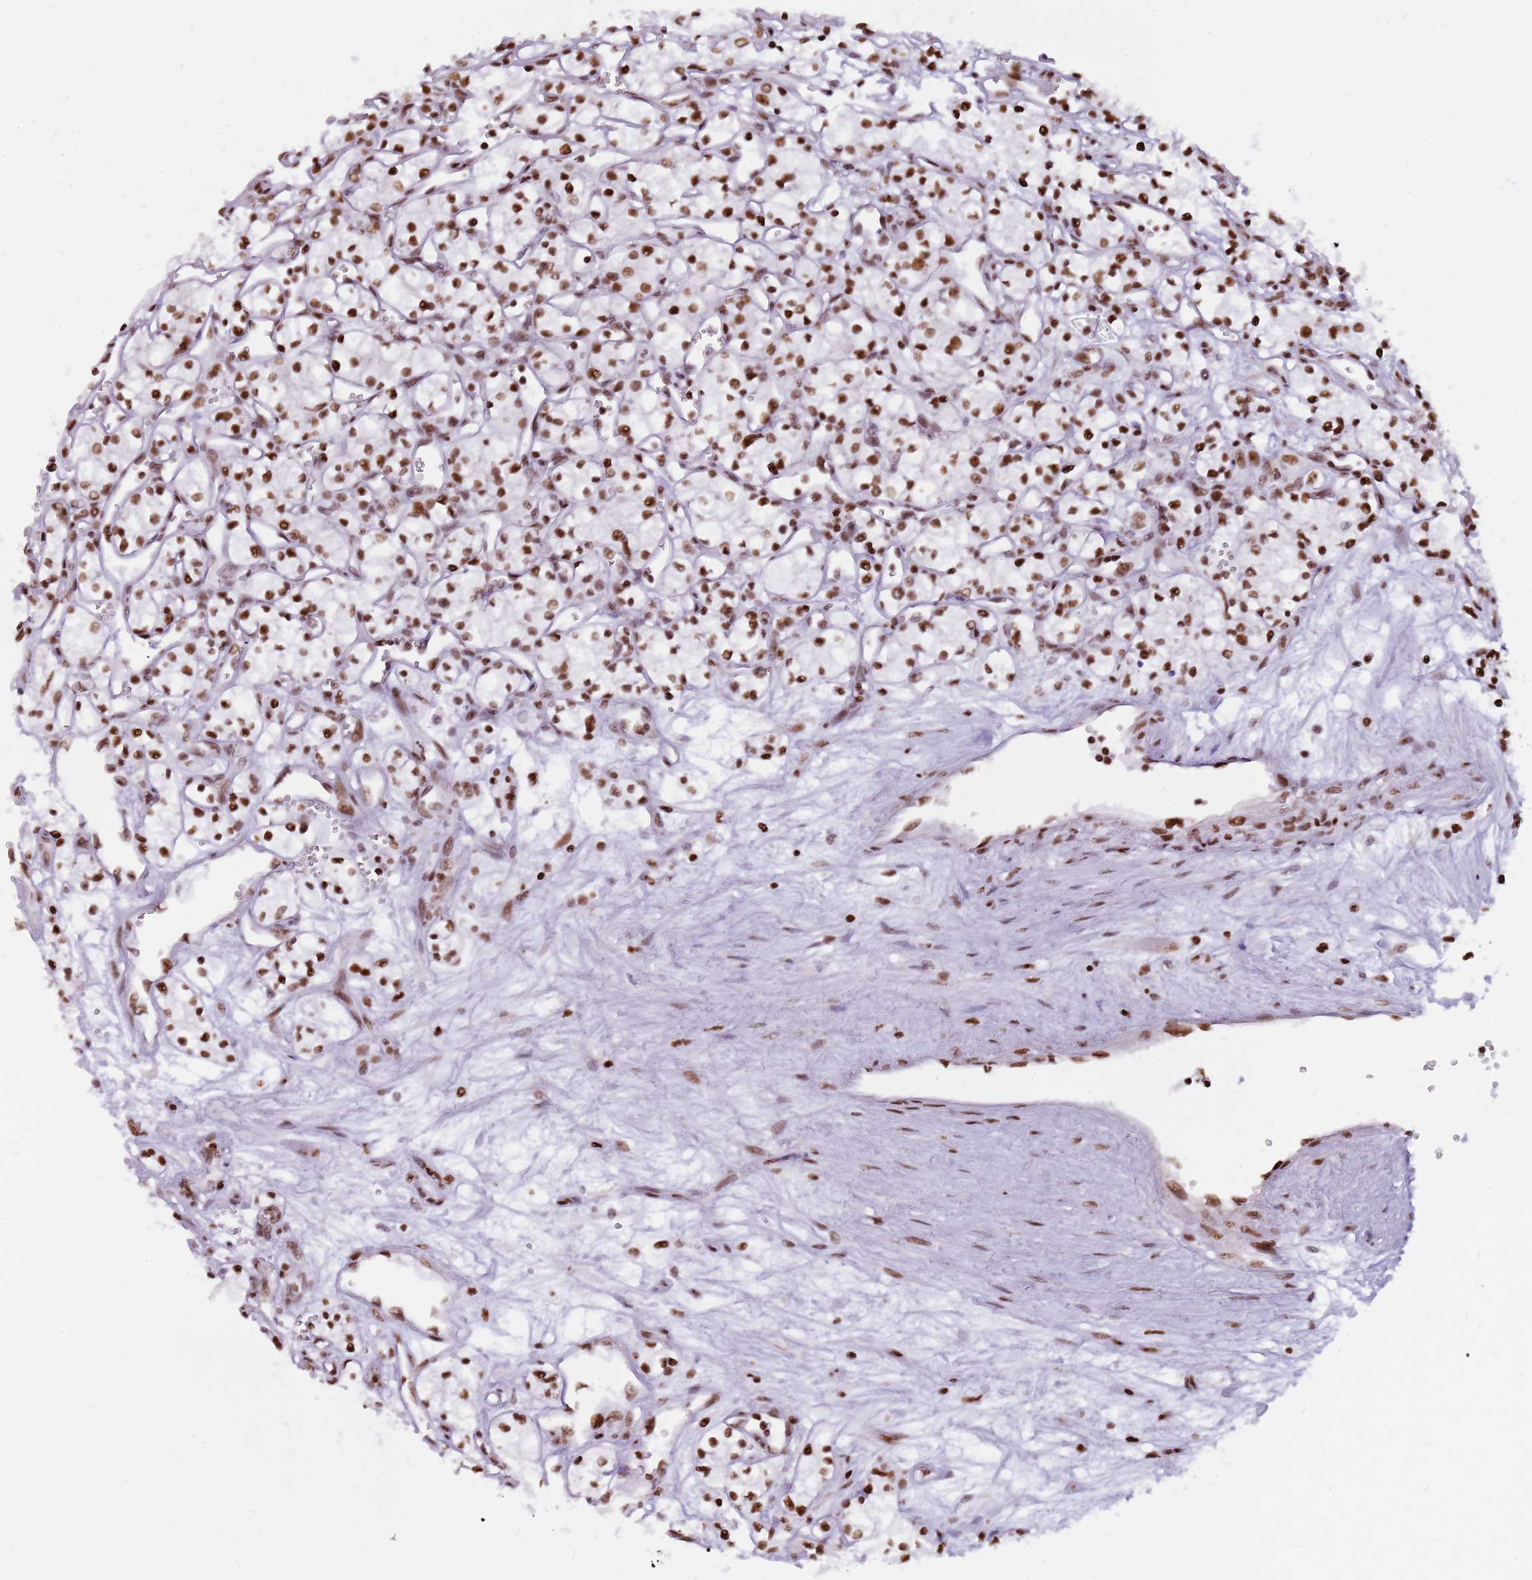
{"staining": {"intensity": "strong", "quantity": ">75%", "location": "nuclear"}, "tissue": "renal cancer", "cell_type": "Tumor cells", "image_type": "cancer", "snomed": [{"axis": "morphology", "description": "Adenocarcinoma, NOS"}, {"axis": "topography", "description": "Kidney"}], "caption": "Adenocarcinoma (renal) stained for a protein (brown) demonstrates strong nuclear positive expression in about >75% of tumor cells.", "gene": "WASHC4", "patient": {"sex": "male", "age": 59}}